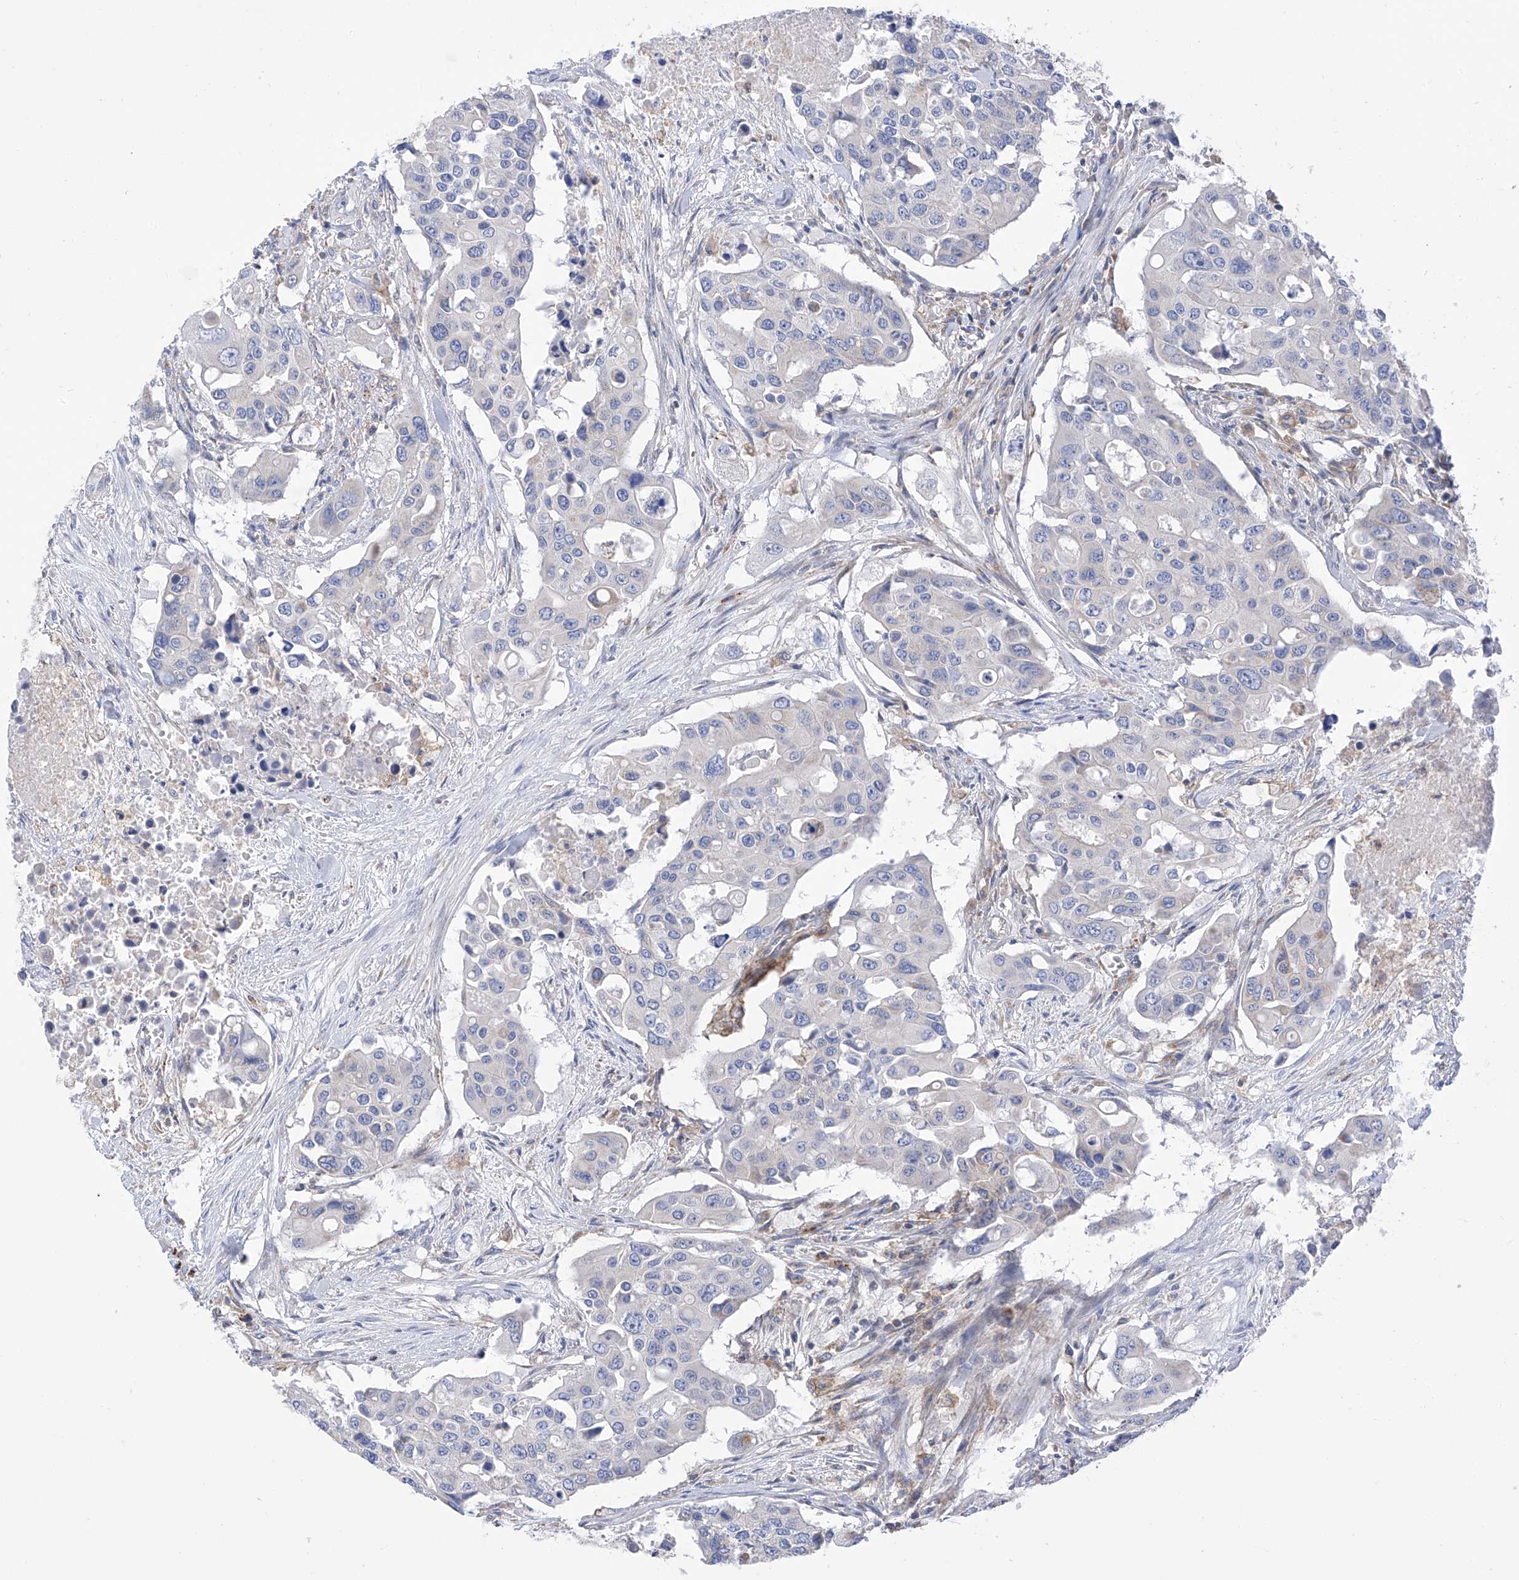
{"staining": {"intensity": "negative", "quantity": "none", "location": "none"}, "tissue": "colorectal cancer", "cell_type": "Tumor cells", "image_type": "cancer", "snomed": [{"axis": "morphology", "description": "Adenocarcinoma, NOS"}, {"axis": "topography", "description": "Colon"}], "caption": "Immunohistochemistry histopathology image of human colorectal adenocarcinoma stained for a protein (brown), which demonstrates no expression in tumor cells.", "gene": "P2RX7", "patient": {"sex": "male", "age": 77}}